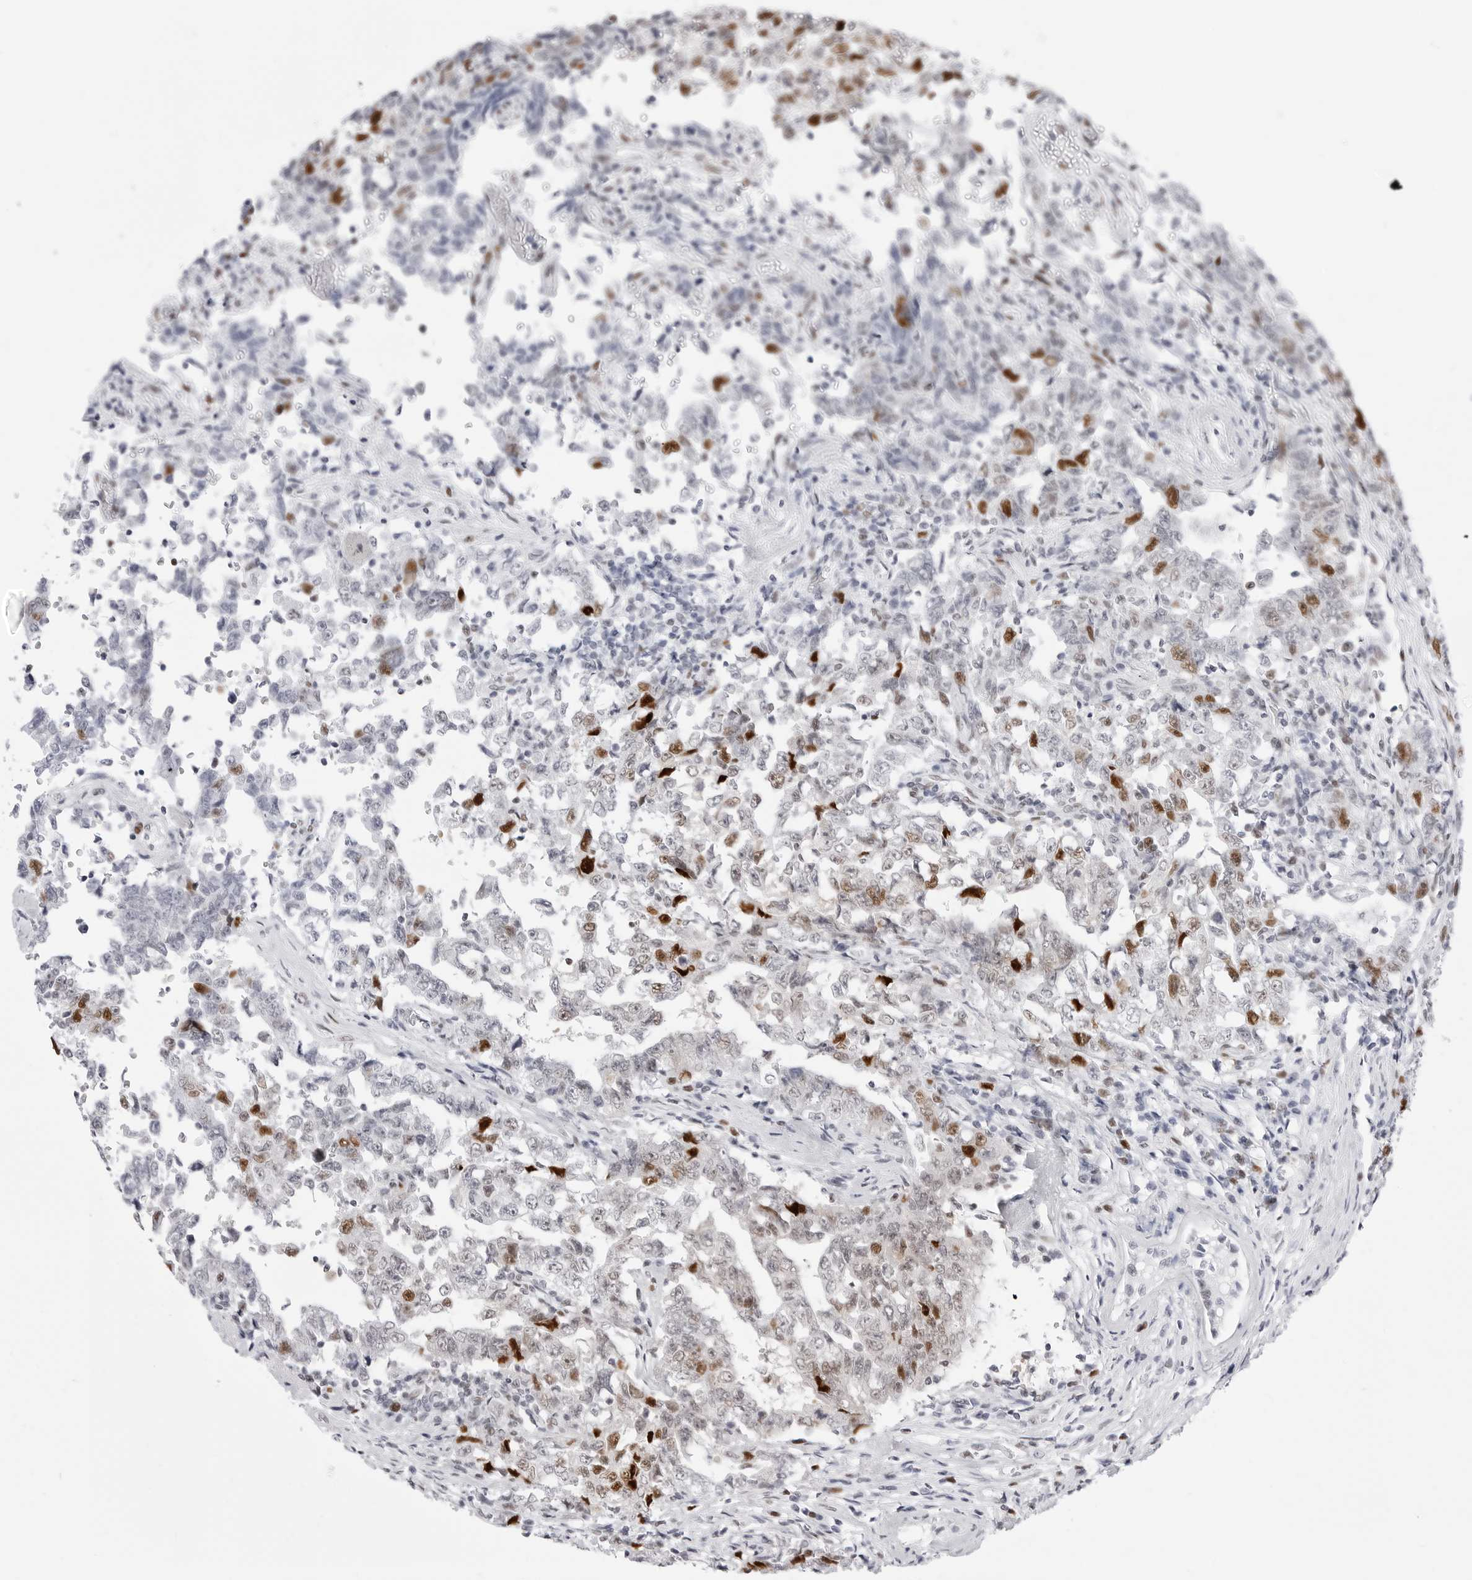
{"staining": {"intensity": "moderate", "quantity": "25%-75%", "location": "nuclear"}, "tissue": "testis cancer", "cell_type": "Tumor cells", "image_type": "cancer", "snomed": [{"axis": "morphology", "description": "Carcinoma, Embryonal, NOS"}, {"axis": "topography", "description": "Testis"}], "caption": "Immunohistochemistry (IHC) image of testis embryonal carcinoma stained for a protein (brown), which exhibits medium levels of moderate nuclear staining in about 25%-75% of tumor cells.", "gene": "NASP", "patient": {"sex": "male", "age": 26}}